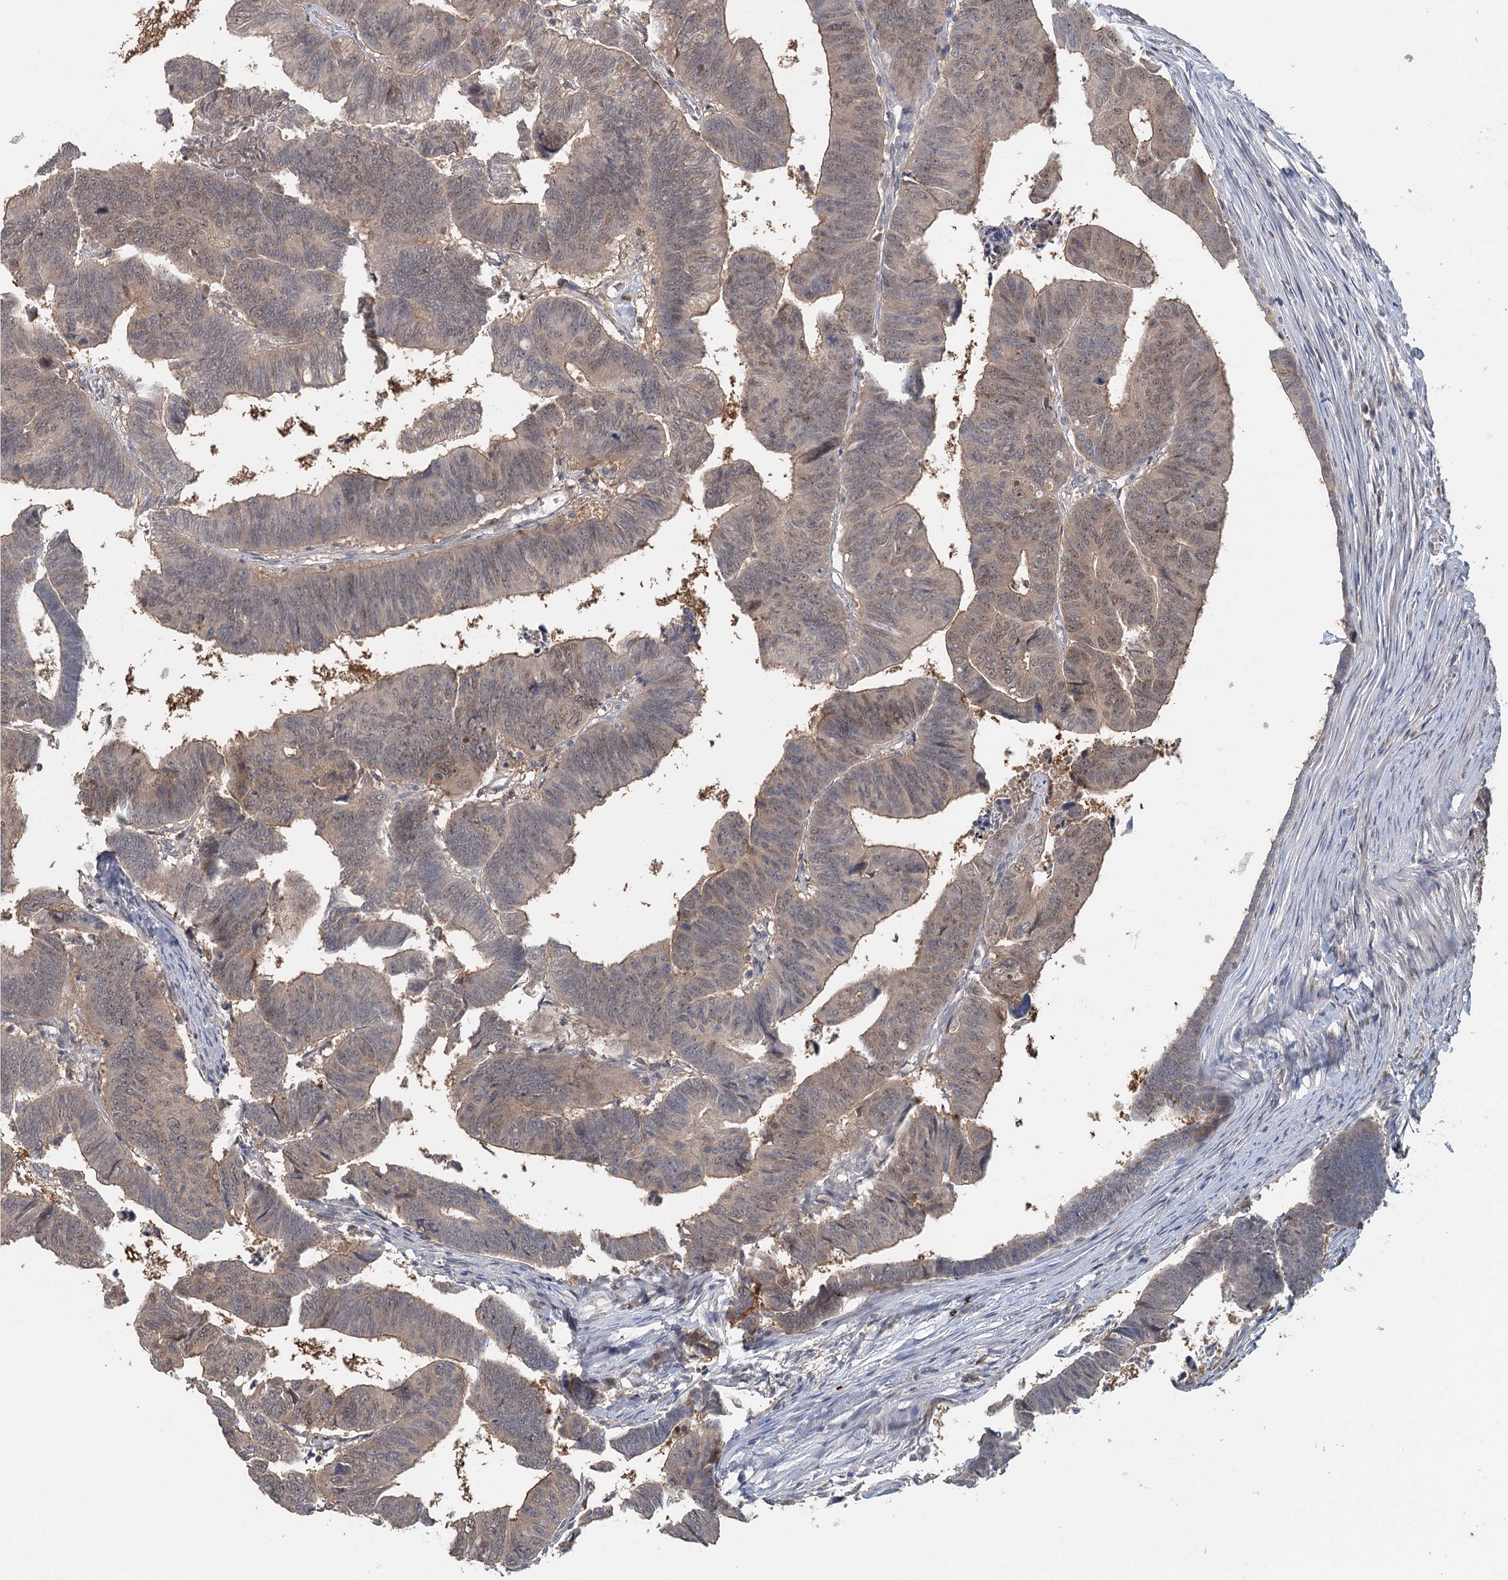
{"staining": {"intensity": "moderate", "quantity": "<25%", "location": "cytoplasmic/membranous,nuclear"}, "tissue": "colorectal cancer", "cell_type": "Tumor cells", "image_type": "cancer", "snomed": [{"axis": "morphology", "description": "Adenocarcinoma, NOS"}, {"axis": "topography", "description": "Rectum"}], "caption": "IHC staining of colorectal cancer, which exhibits low levels of moderate cytoplasmic/membranous and nuclear positivity in approximately <25% of tumor cells indicating moderate cytoplasmic/membranous and nuclear protein staining. The staining was performed using DAB (brown) for protein detection and nuclei were counterstained in hematoxylin (blue).", "gene": "ADK", "patient": {"sex": "female", "age": 65}}